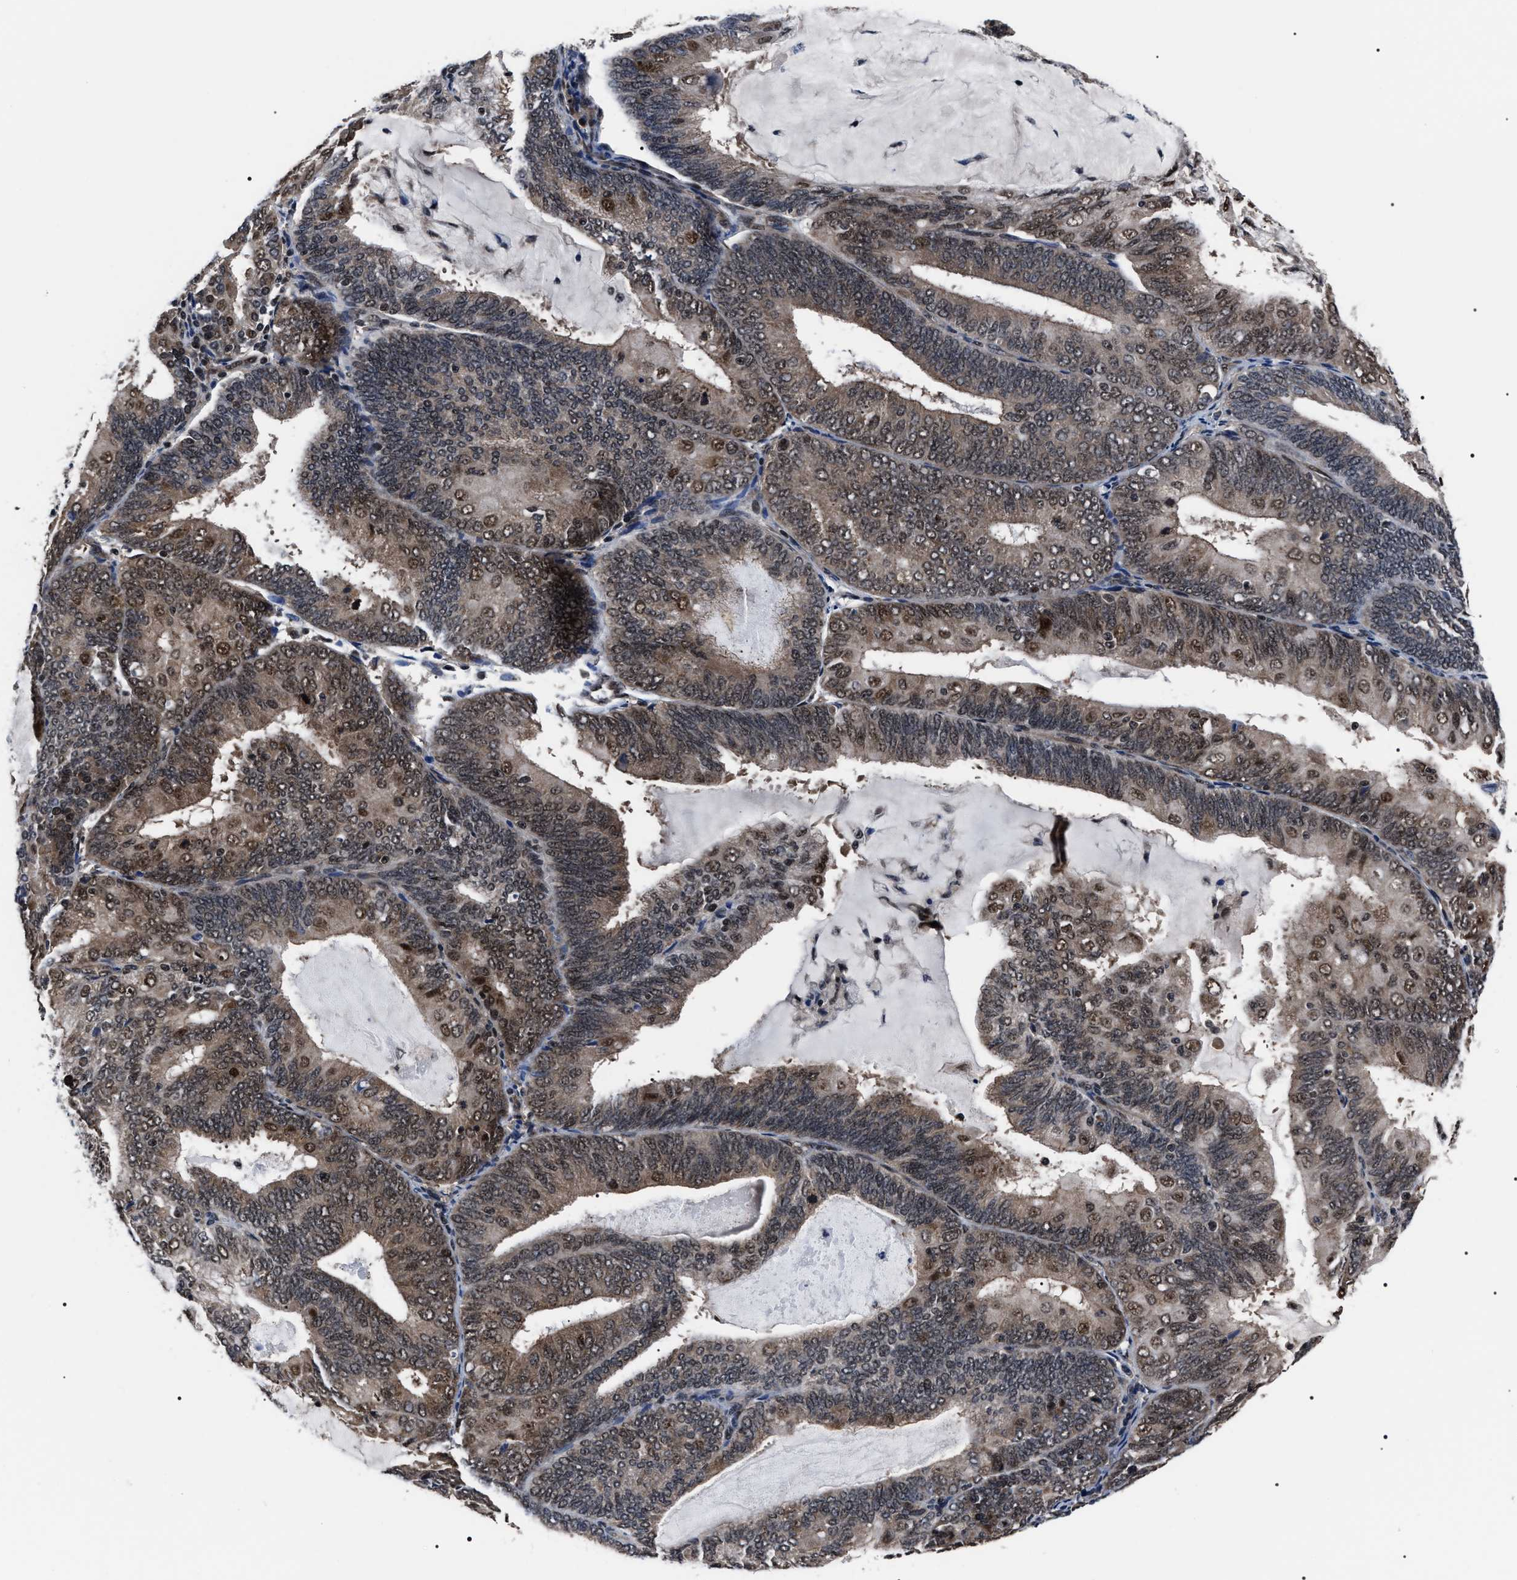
{"staining": {"intensity": "moderate", "quantity": ">75%", "location": "cytoplasmic/membranous,nuclear"}, "tissue": "endometrial cancer", "cell_type": "Tumor cells", "image_type": "cancer", "snomed": [{"axis": "morphology", "description": "Adenocarcinoma, NOS"}, {"axis": "topography", "description": "Endometrium"}], "caption": "Endometrial cancer (adenocarcinoma) was stained to show a protein in brown. There is medium levels of moderate cytoplasmic/membranous and nuclear expression in about >75% of tumor cells. The staining was performed using DAB (3,3'-diaminobenzidine), with brown indicating positive protein expression. Nuclei are stained blue with hematoxylin.", "gene": "CSNK2A1", "patient": {"sex": "female", "age": 81}}